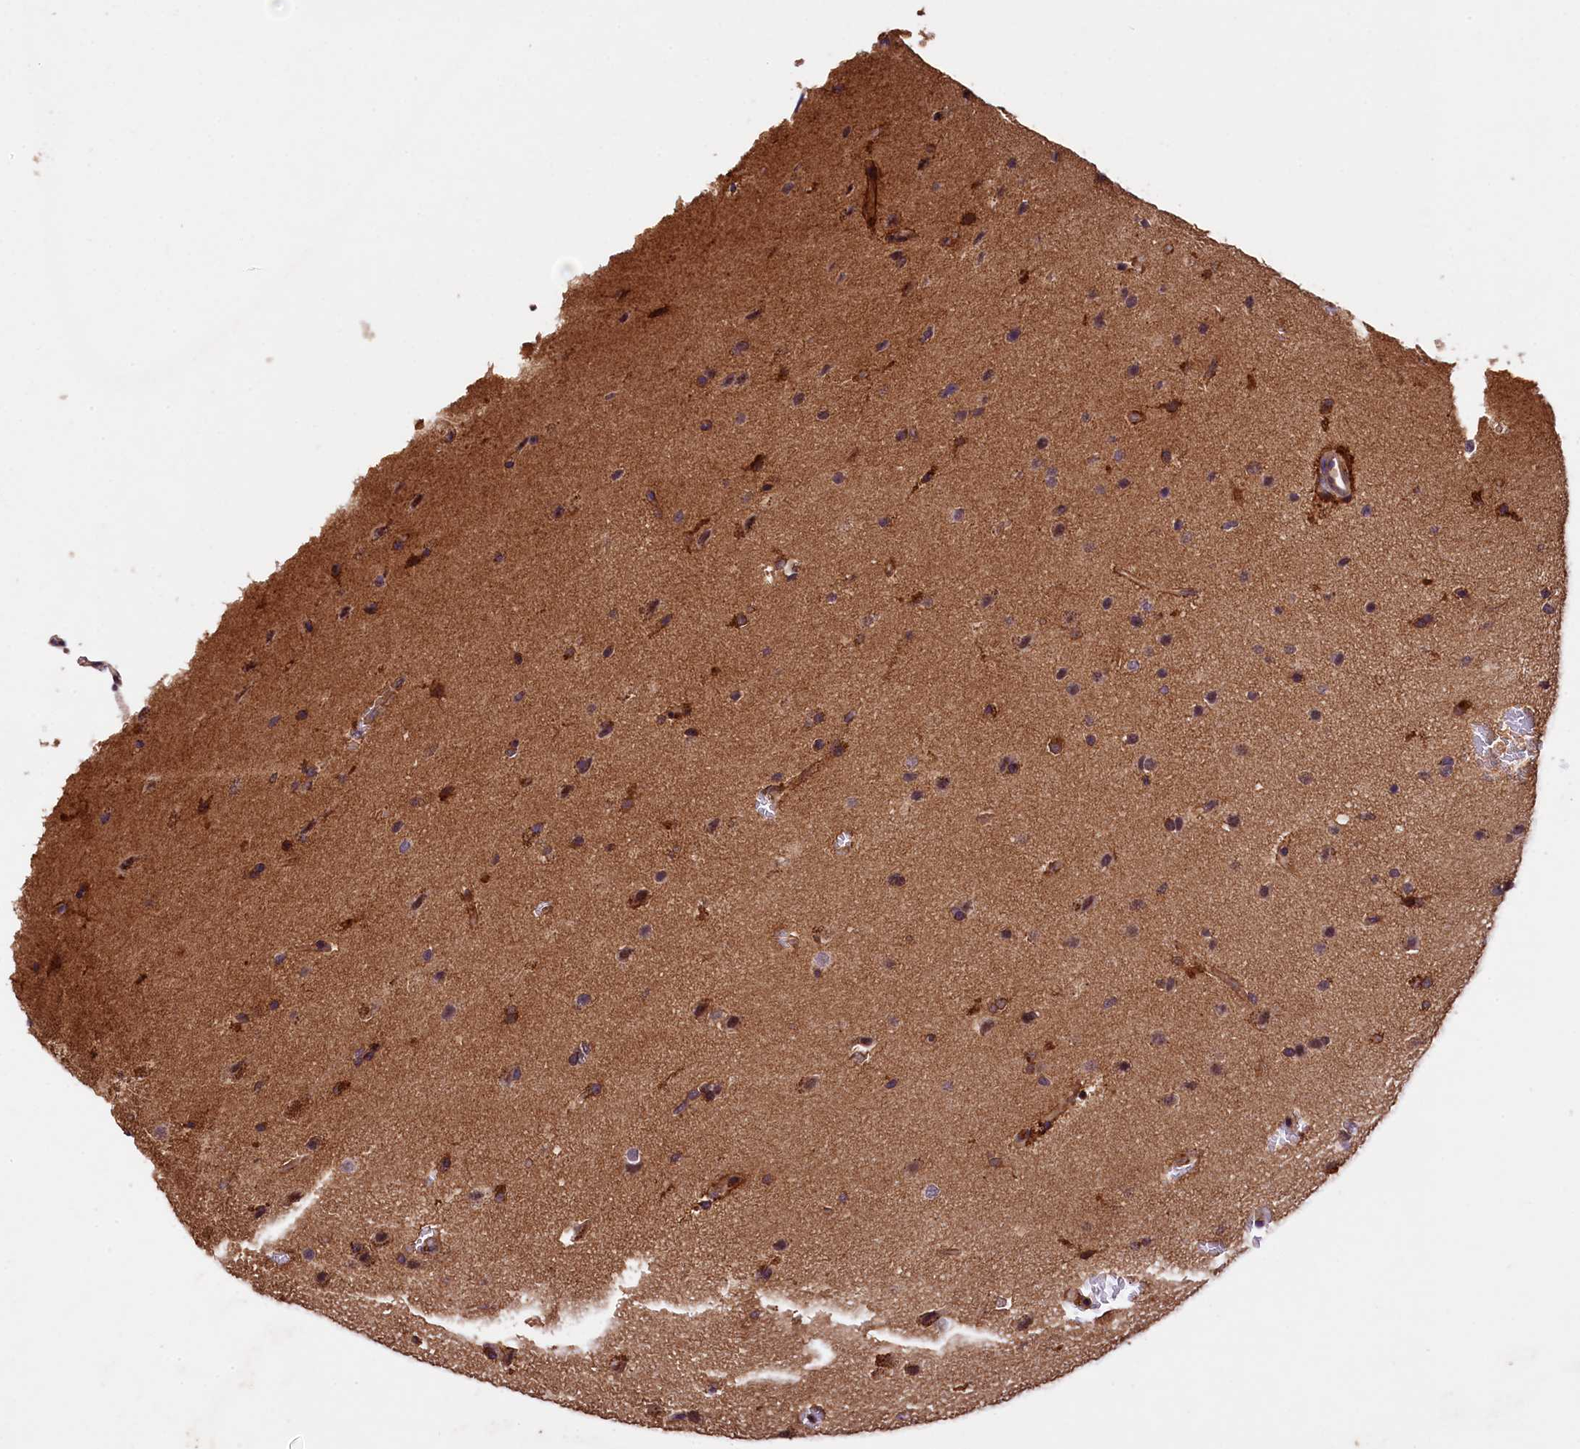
{"staining": {"intensity": "moderate", "quantity": "25%-75%", "location": "cytoplasmic/membranous"}, "tissue": "glioma", "cell_type": "Tumor cells", "image_type": "cancer", "snomed": [{"axis": "morphology", "description": "Glioma, malignant, Low grade"}, {"axis": "topography", "description": "Brain"}], "caption": "Immunohistochemistry (IHC) of human glioma reveals medium levels of moderate cytoplasmic/membranous expression in approximately 25%-75% of tumor cells.", "gene": "PLXNB1", "patient": {"sex": "female", "age": 37}}